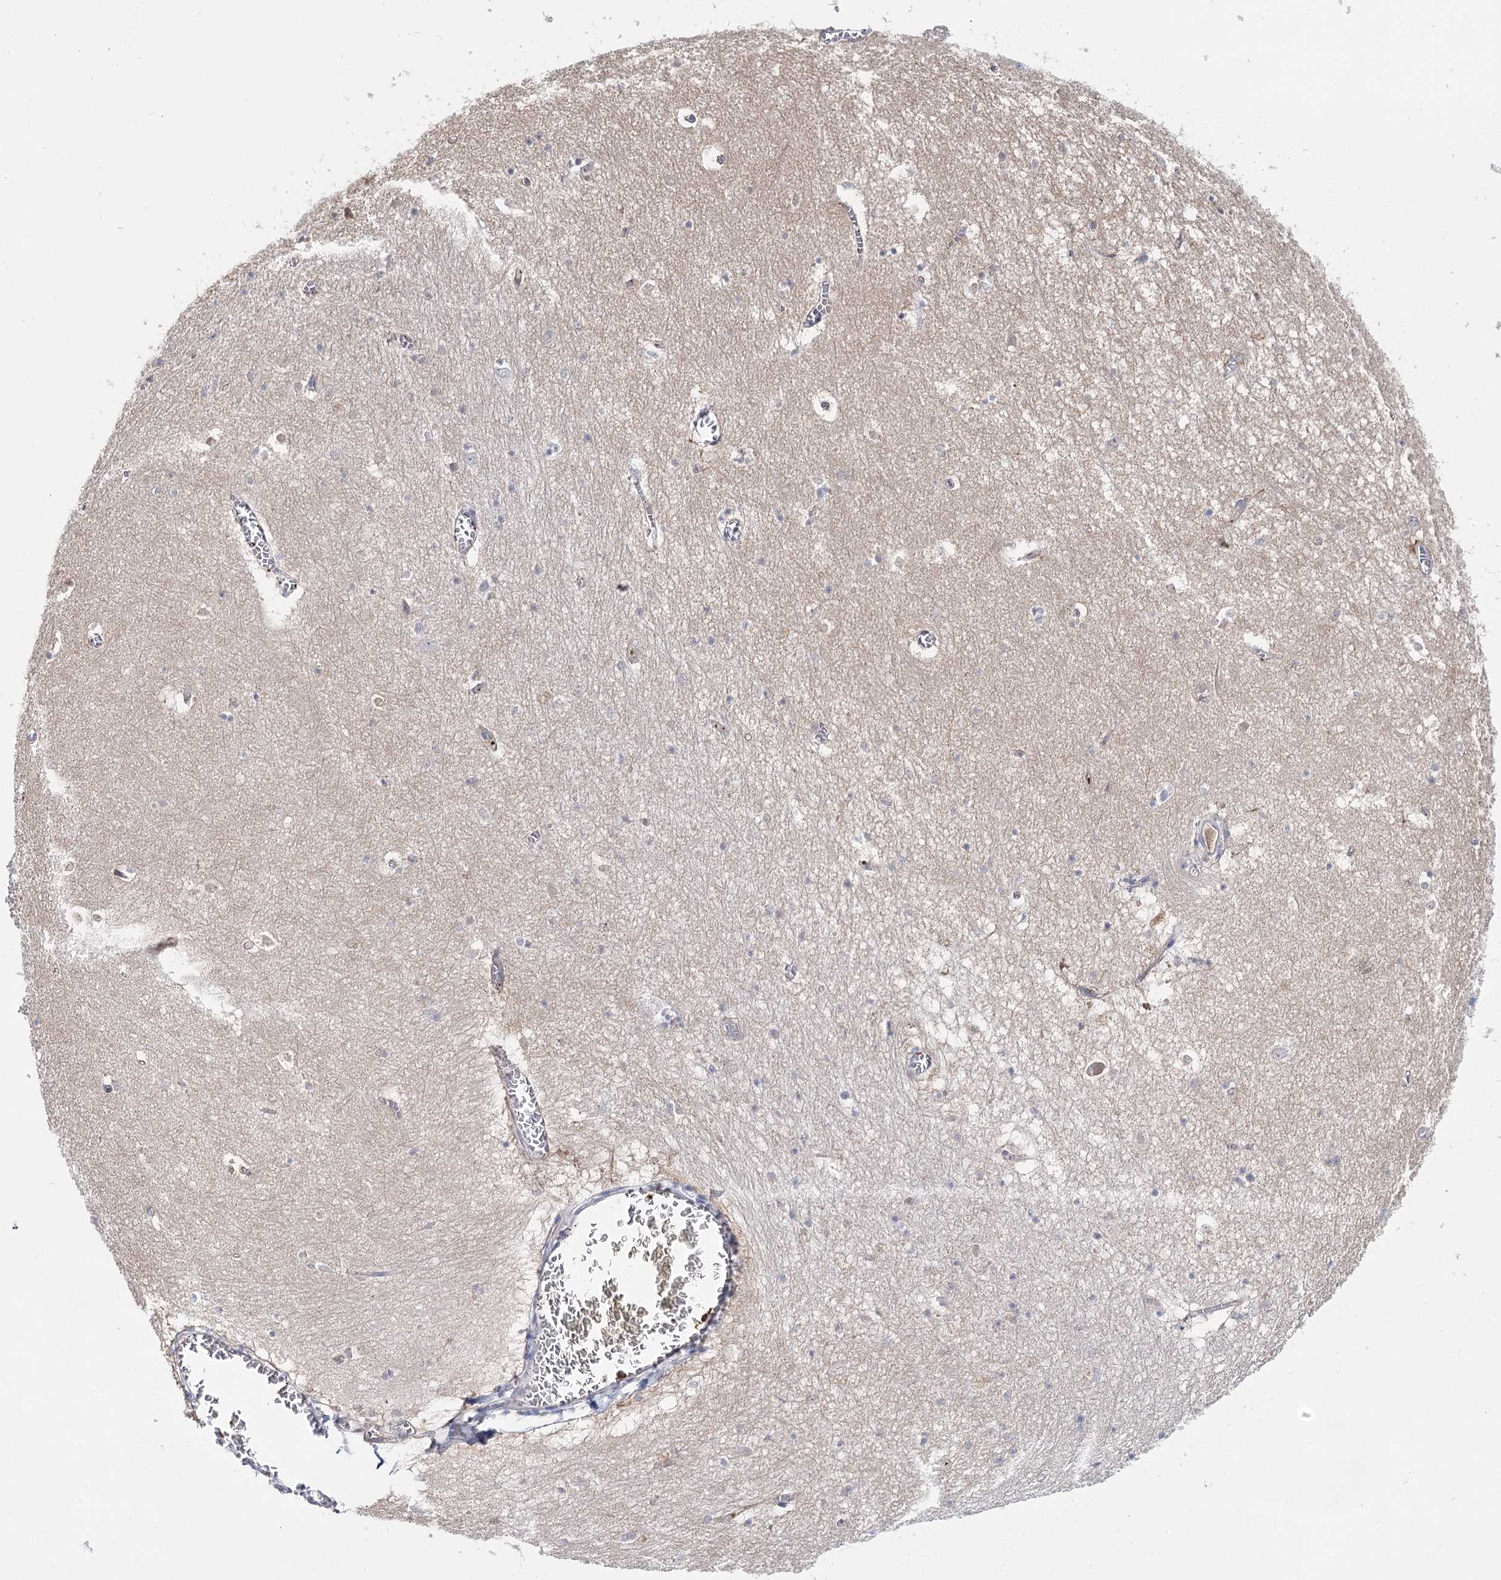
{"staining": {"intensity": "negative", "quantity": "none", "location": "none"}, "tissue": "hippocampus", "cell_type": "Glial cells", "image_type": "normal", "snomed": [{"axis": "morphology", "description": "Normal tissue, NOS"}, {"axis": "topography", "description": "Hippocampus"}], "caption": "A histopathology image of human hippocampus is negative for staining in glial cells. (Brightfield microscopy of DAB IHC at high magnification).", "gene": "UGP2", "patient": {"sex": "female", "age": 64}}